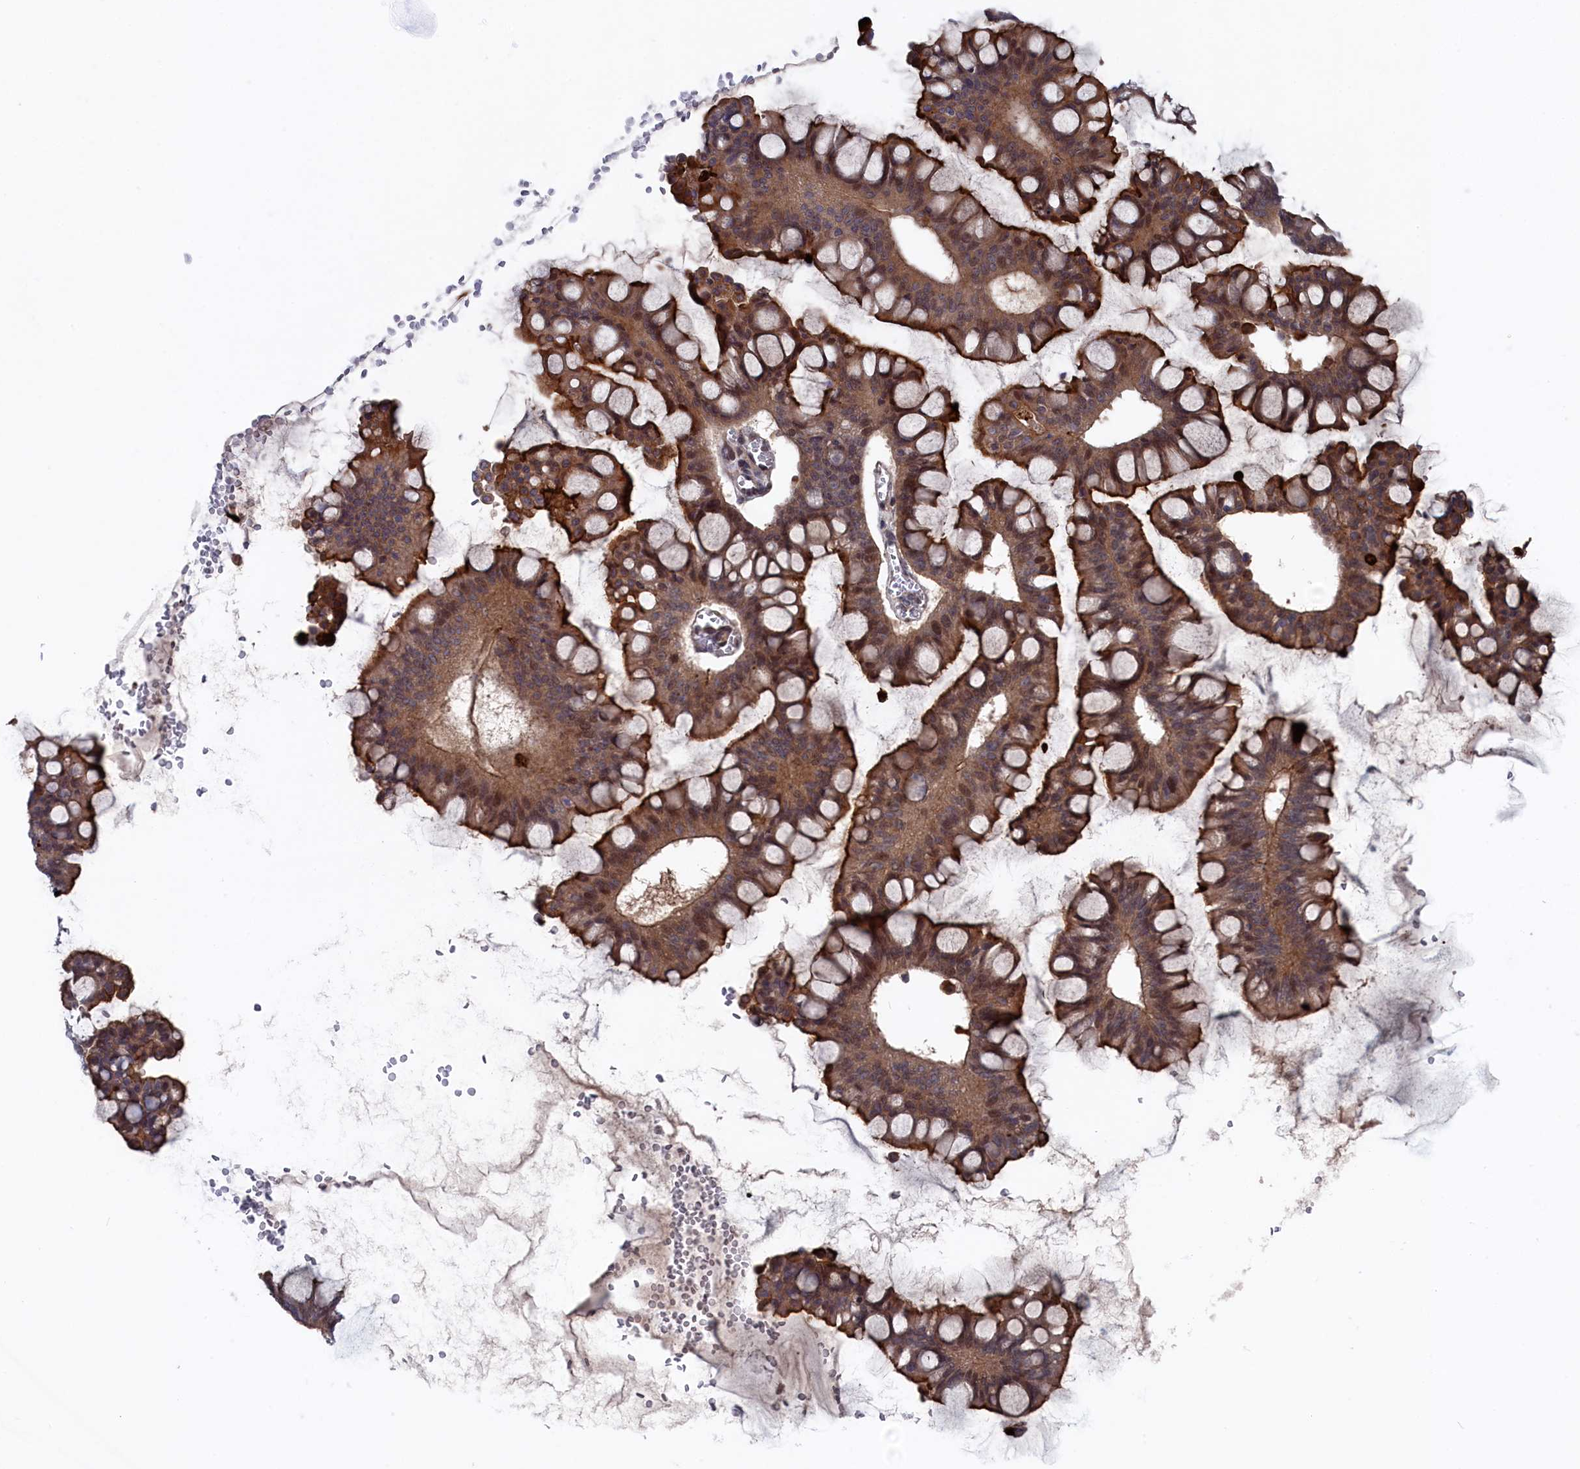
{"staining": {"intensity": "moderate", "quantity": ">75%", "location": "cytoplasmic/membranous,nuclear"}, "tissue": "ovarian cancer", "cell_type": "Tumor cells", "image_type": "cancer", "snomed": [{"axis": "morphology", "description": "Cystadenocarcinoma, mucinous, NOS"}, {"axis": "topography", "description": "Ovary"}], "caption": "Immunohistochemistry (IHC) image of neoplastic tissue: mucinous cystadenocarcinoma (ovarian) stained using IHC shows medium levels of moderate protein expression localized specifically in the cytoplasmic/membranous and nuclear of tumor cells, appearing as a cytoplasmic/membranous and nuclear brown color.", "gene": "TMC5", "patient": {"sex": "female", "age": 73}}